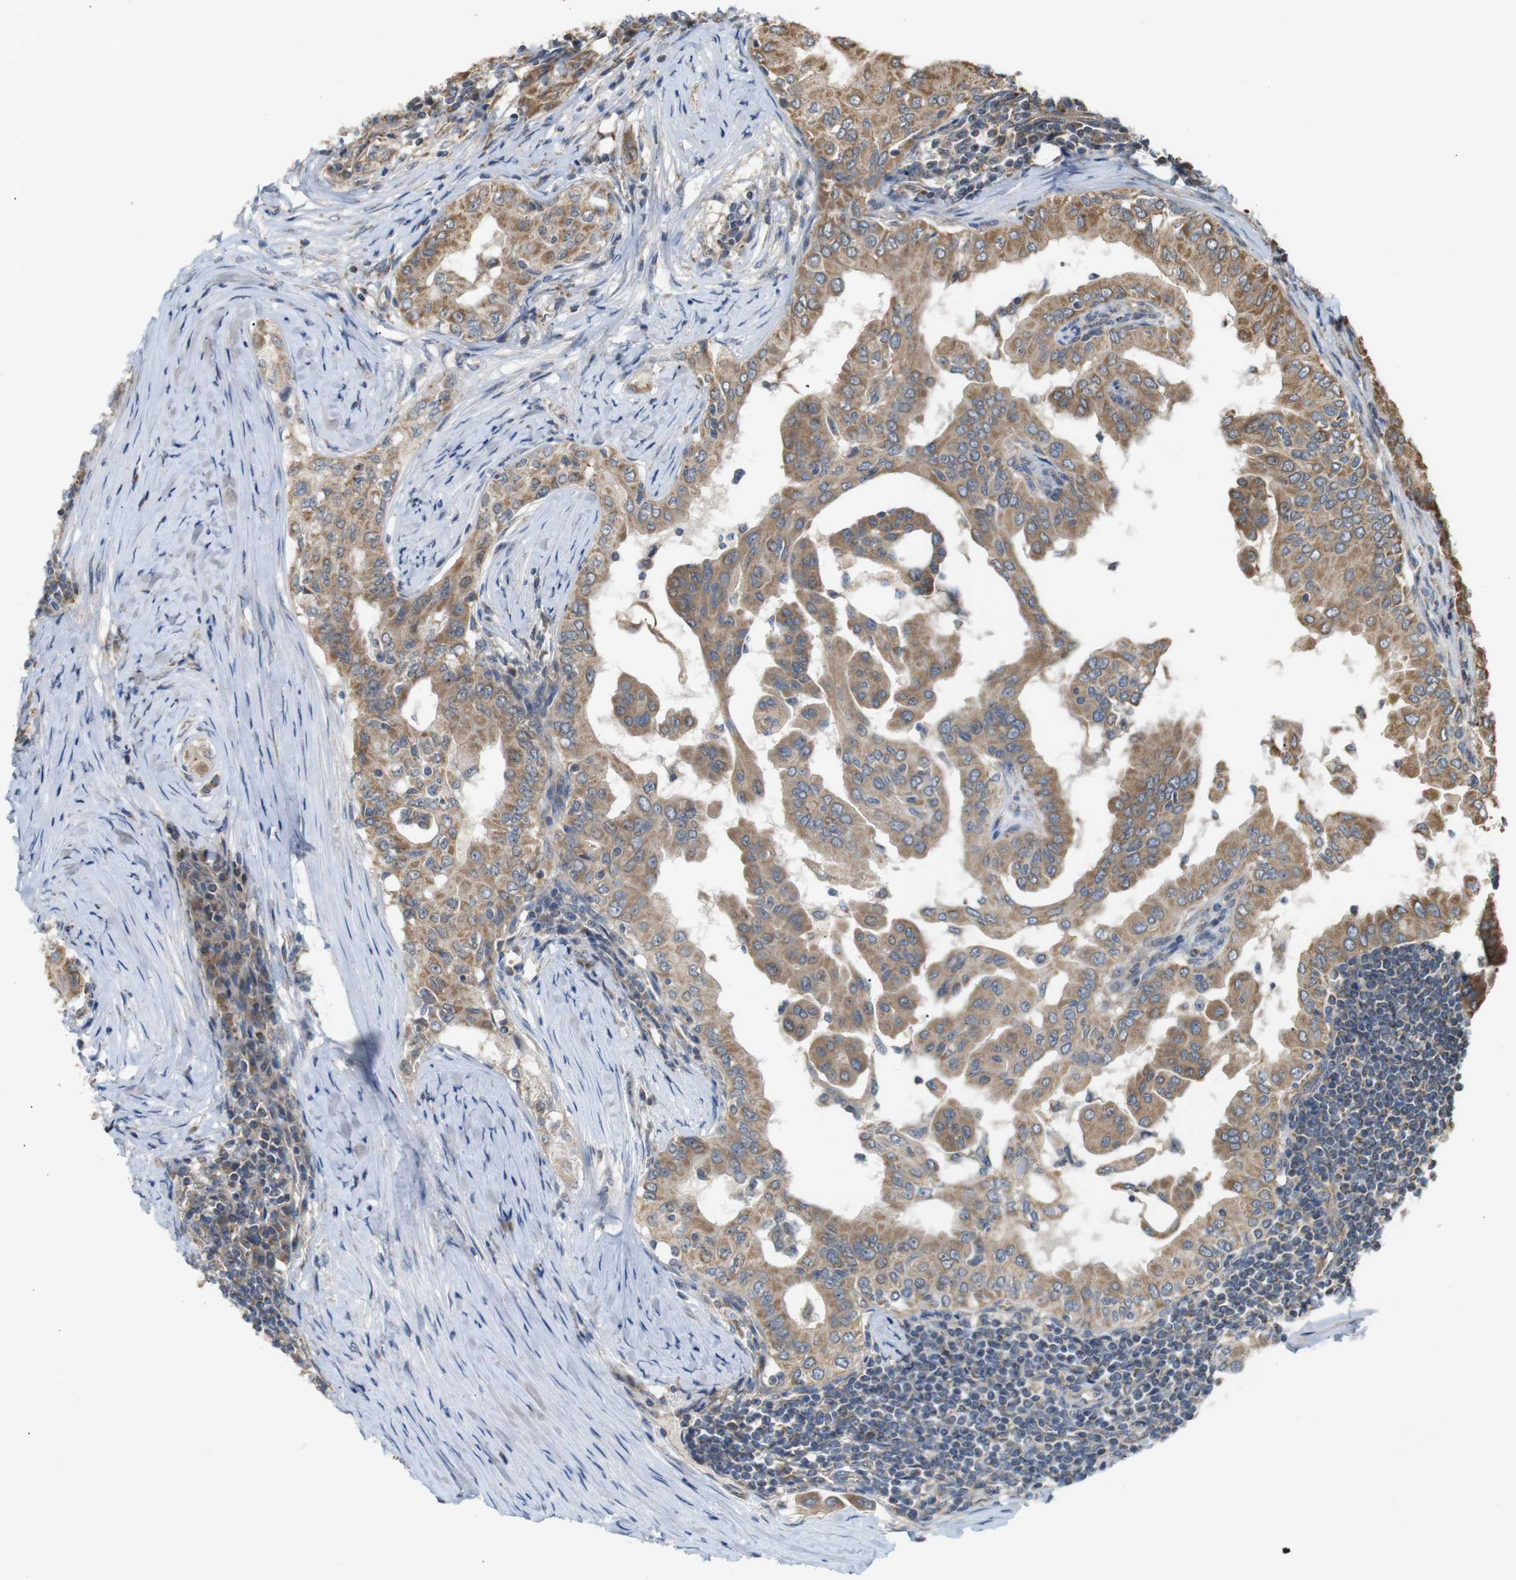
{"staining": {"intensity": "moderate", "quantity": ">75%", "location": "cytoplasmic/membranous"}, "tissue": "thyroid cancer", "cell_type": "Tumor cells", "image_type": "cancer", "snomed": [{"axis": "morphology", "description": "Papillary adenocarcinoma, NOS"}, {"axis": "topography", "description": "Thyroid gland"}], "caption": "Protein expression analysis of papillary adenocarcinoma (thyroid) displays moderate cytoplasmic/membranous expression in approximately >75% of tumor cells. The protein is shown in brown color, while the nuclei are stained blue.", "gene": "KSR1", "patient": {"sex": "male", "age": 33}}